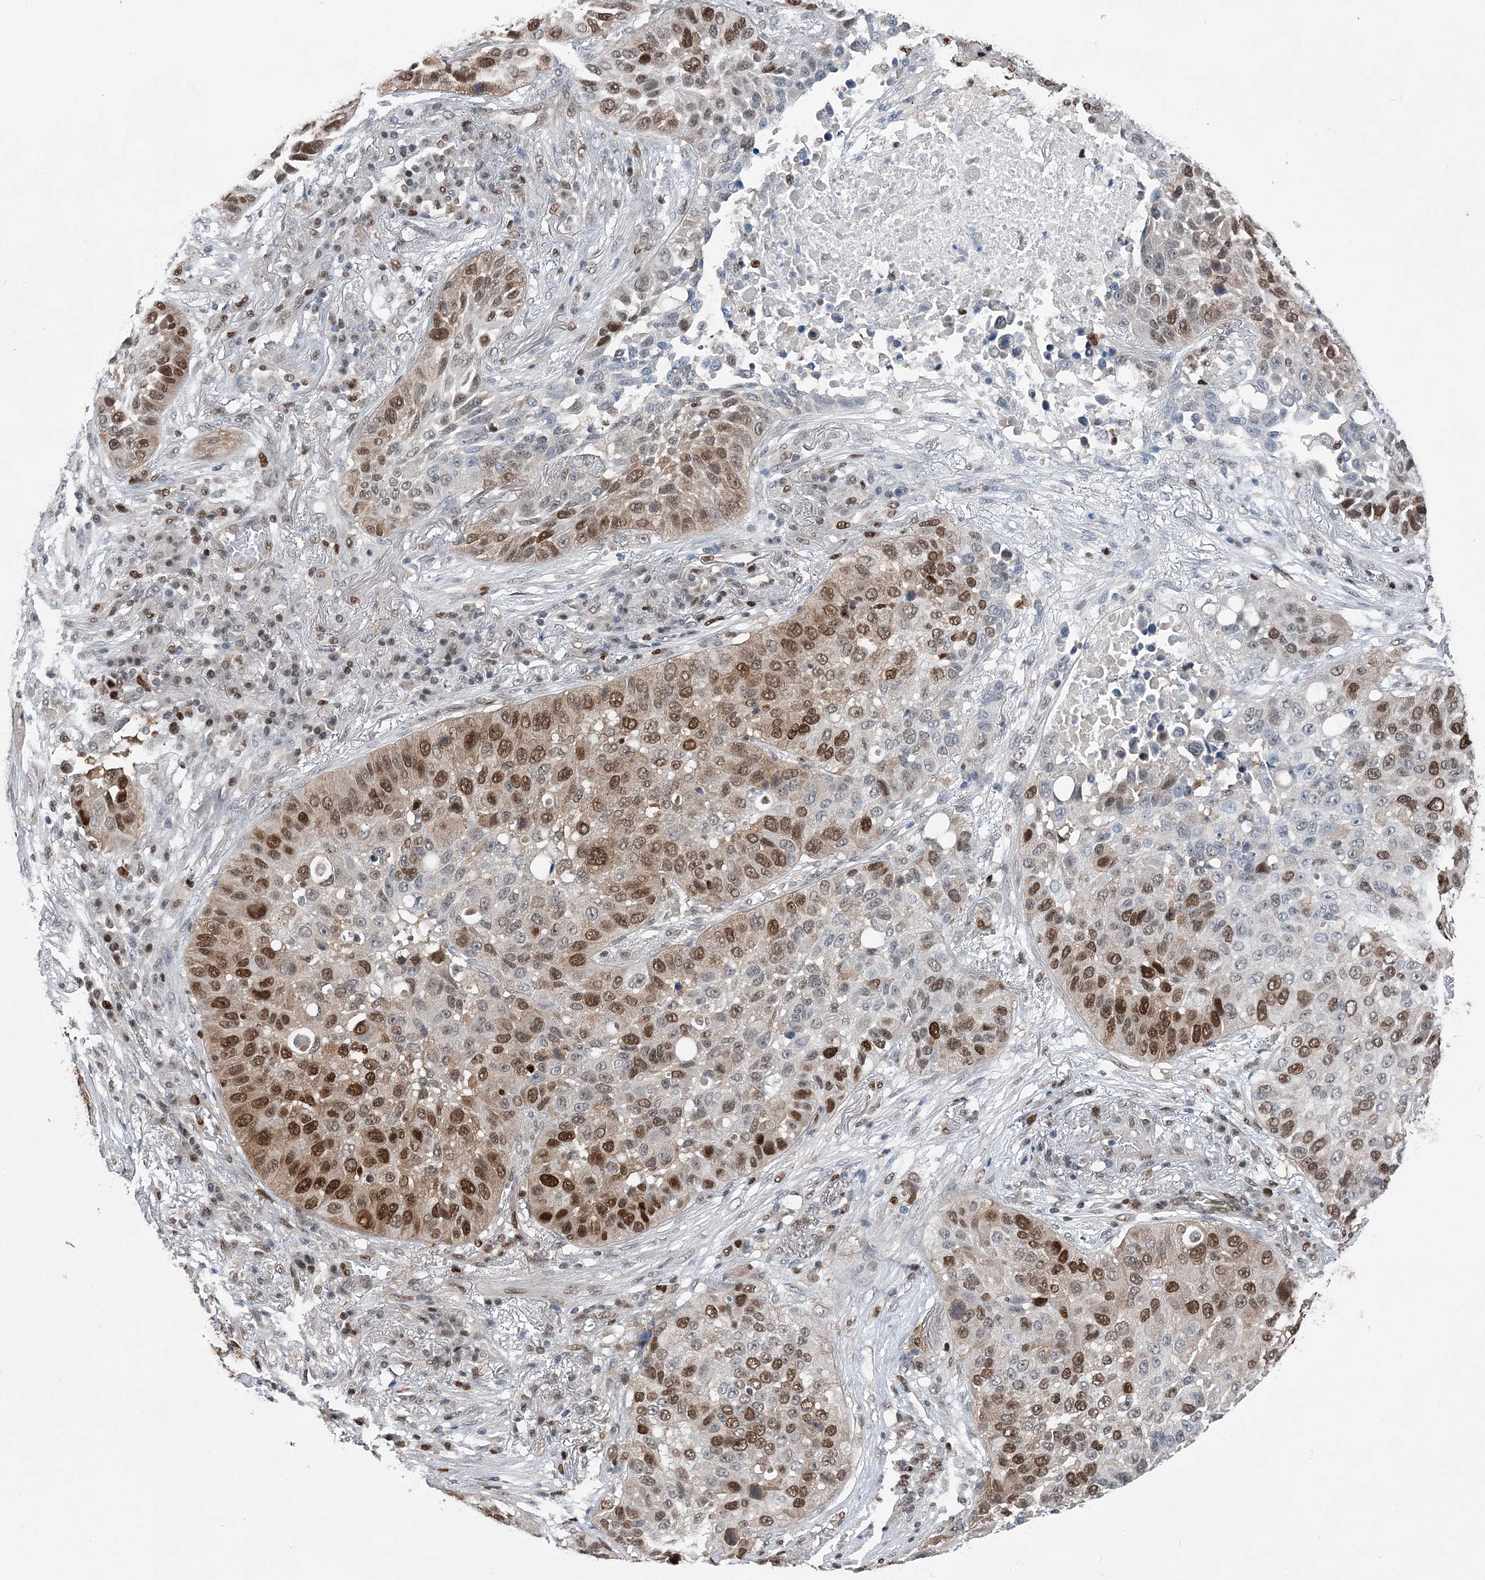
{"staining": {"intensity": "strong", "quantity": "25%-75%", "location": "nuclear"}, "tissue": "lung cancer", "cell_type": "Tumor cells", "image_type": "cancer", "snomed": [{"axis": "morphology", "description": "Squamous cell carcinoma, NOS"}, {"axis": "topography", "description": "Lung"}], "caption": "Squamous cell carcinoma (lung) was stained to show a protein in brown. There is high levels of strong nuclear staining in about 25%-75% of tumor cells.", "gene": "HAT1", "patient": {"sex": "male", "age": 57}}